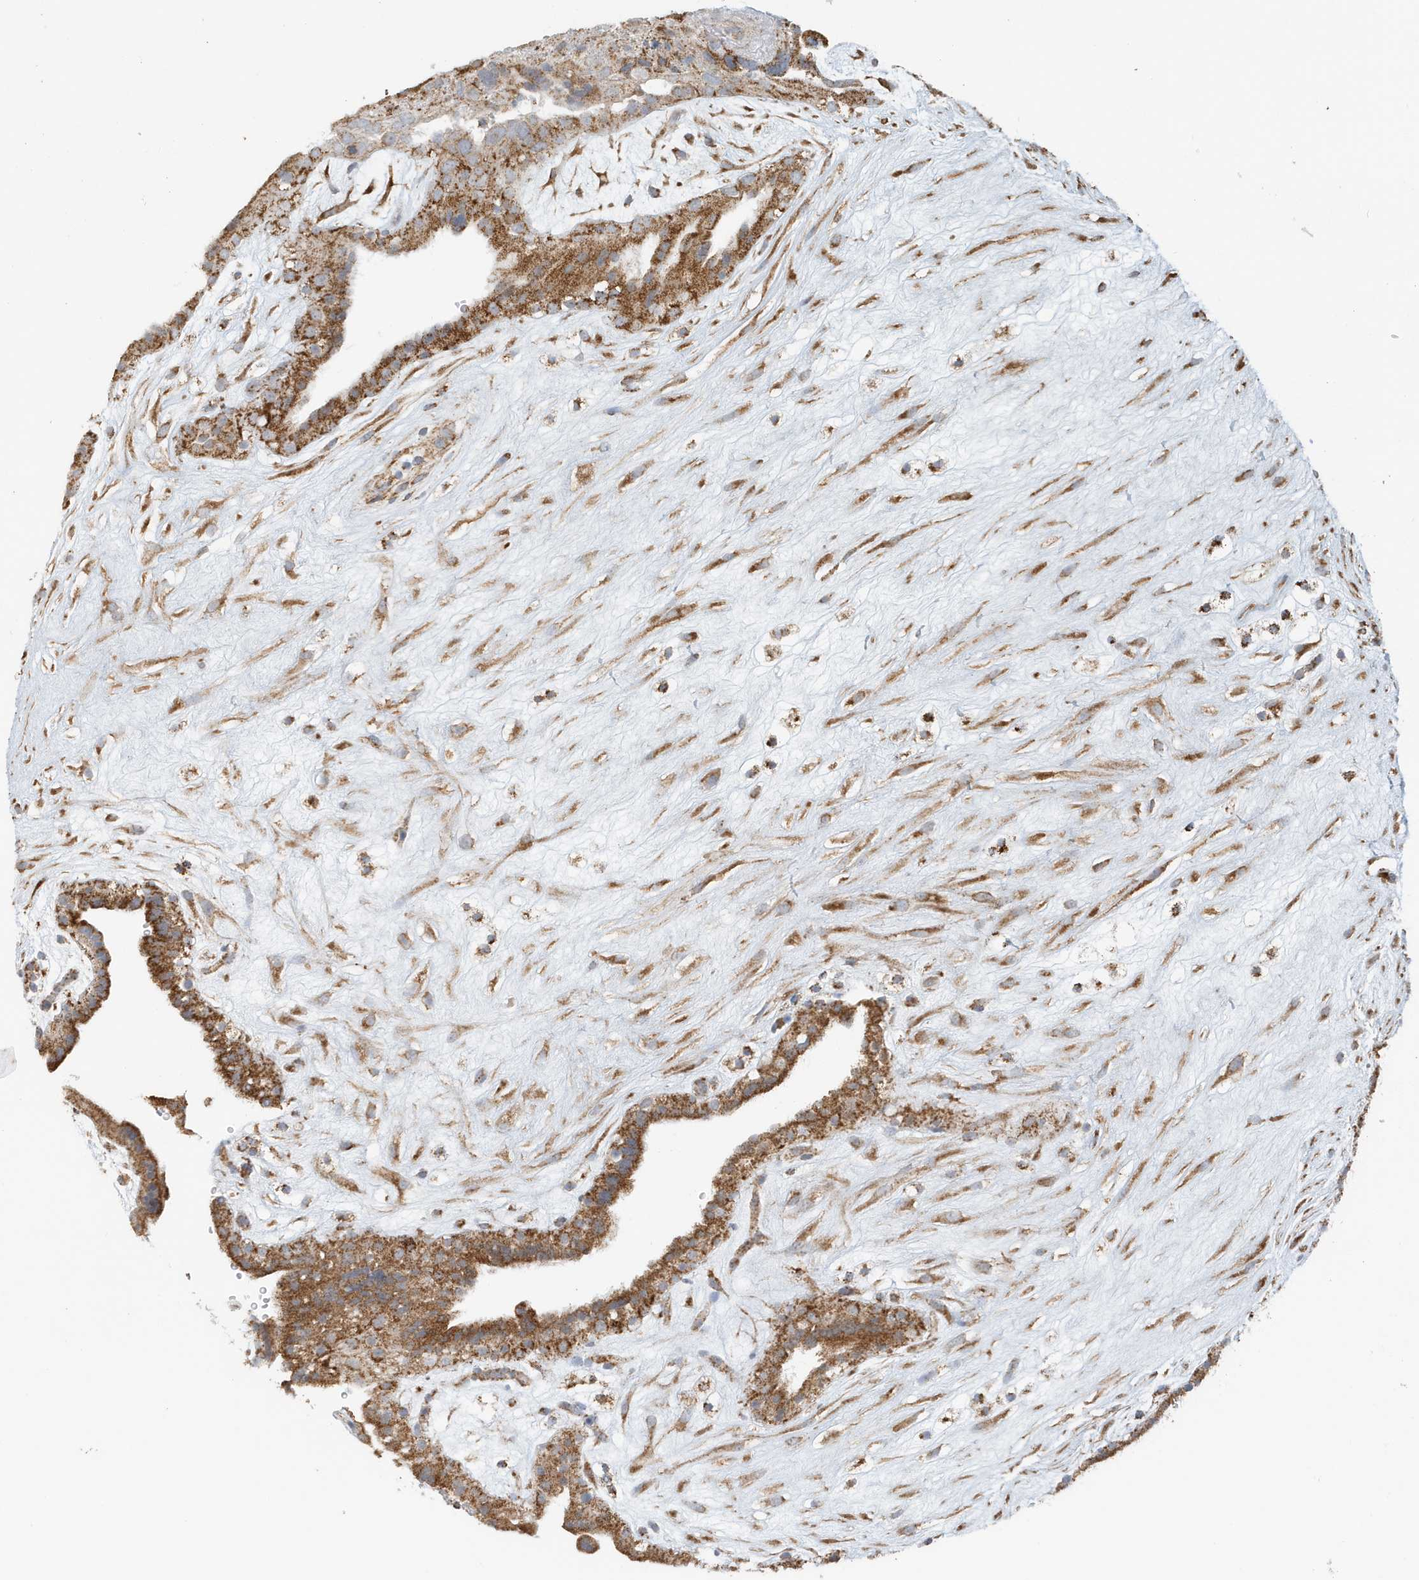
{"staining": {"intensity": "moderate", "quantity": ">75%", "location": "cytoplasmic/membranous"}, "tissue": "placenta", "cell_type": "Decidual cells", "image_type": "normal", "snomed": [{"axis": "morphology", "description": "Normal tissue, NOS"}, {"axis": "topography", "description": "Placenta"}], "caption": "Decidual cells reveal medium levels of moderate cytoplasmic/membranous expression in about >75% of cells in benign human placenta. (DAB = brown stain, brightfield microscopy at high magnification).", "gene": "MAN1A1", "patient": {"sex": "female", "age": 18}}